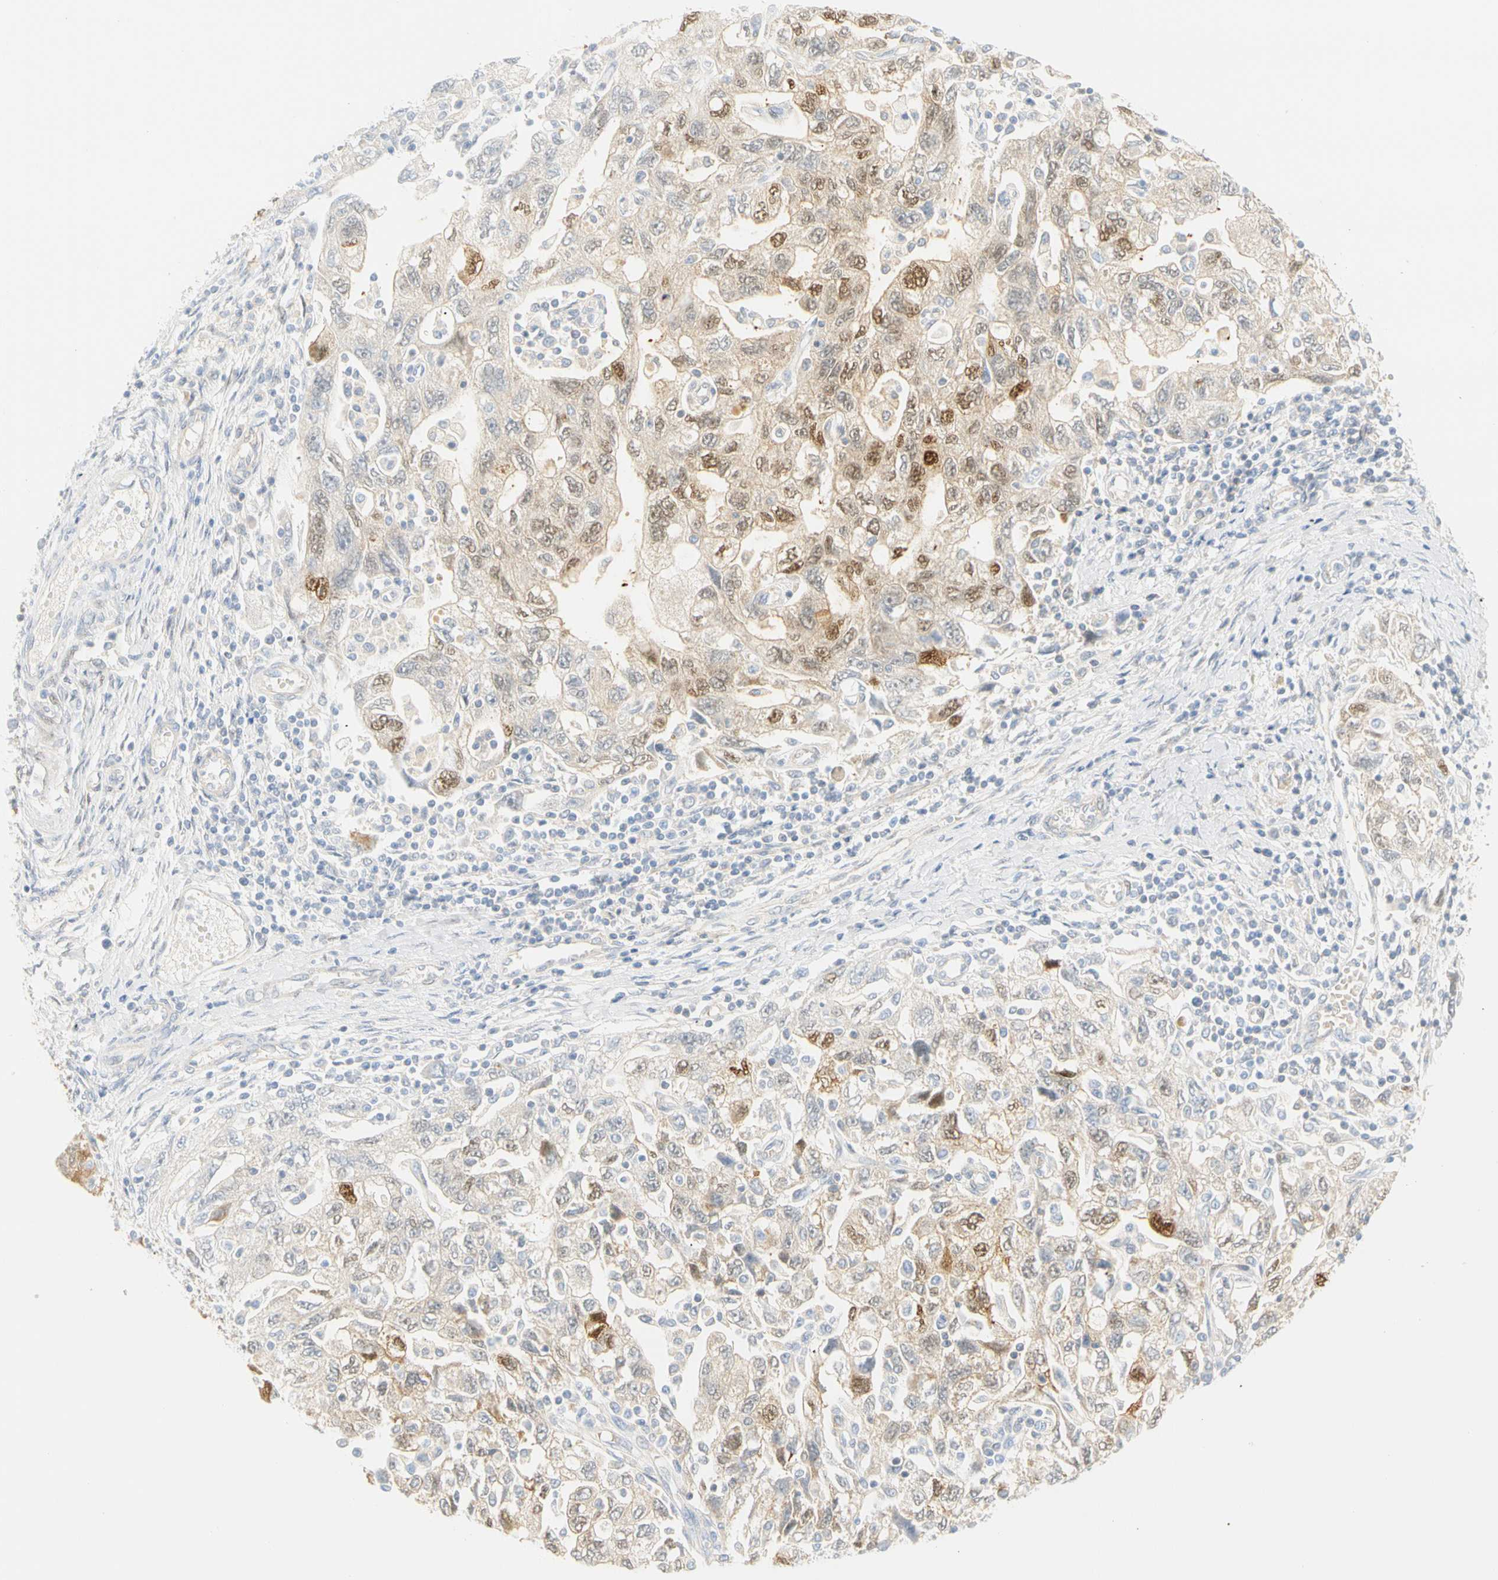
{"staining": {"intensity": "weak", "quantity": "25%-75%", "location": "cytoplasmic/membranous,nuclear"}, "tissue": "ovarian cancer", "cell_type": "Tumor cells", "image_type": "cancer", "snomed": [{"axis": "morphology", "description": "Carcinoma, NOS"}, {"axis": "morphology", "description": "Cystadenocarcinoma, serous, NOS"}, {"axis": "topography", "description": "Ovary"}], "caption": "An immunohistochemistry image of tumor tissue is shown. Protein staining in brown labels weak cytoplasmic/membranous and nuclear positivity in ovarian cancer (carcinoma) within tumor cells.", "gene": "SELENBP1", "patient": {"sex": "female", "age": 69}}